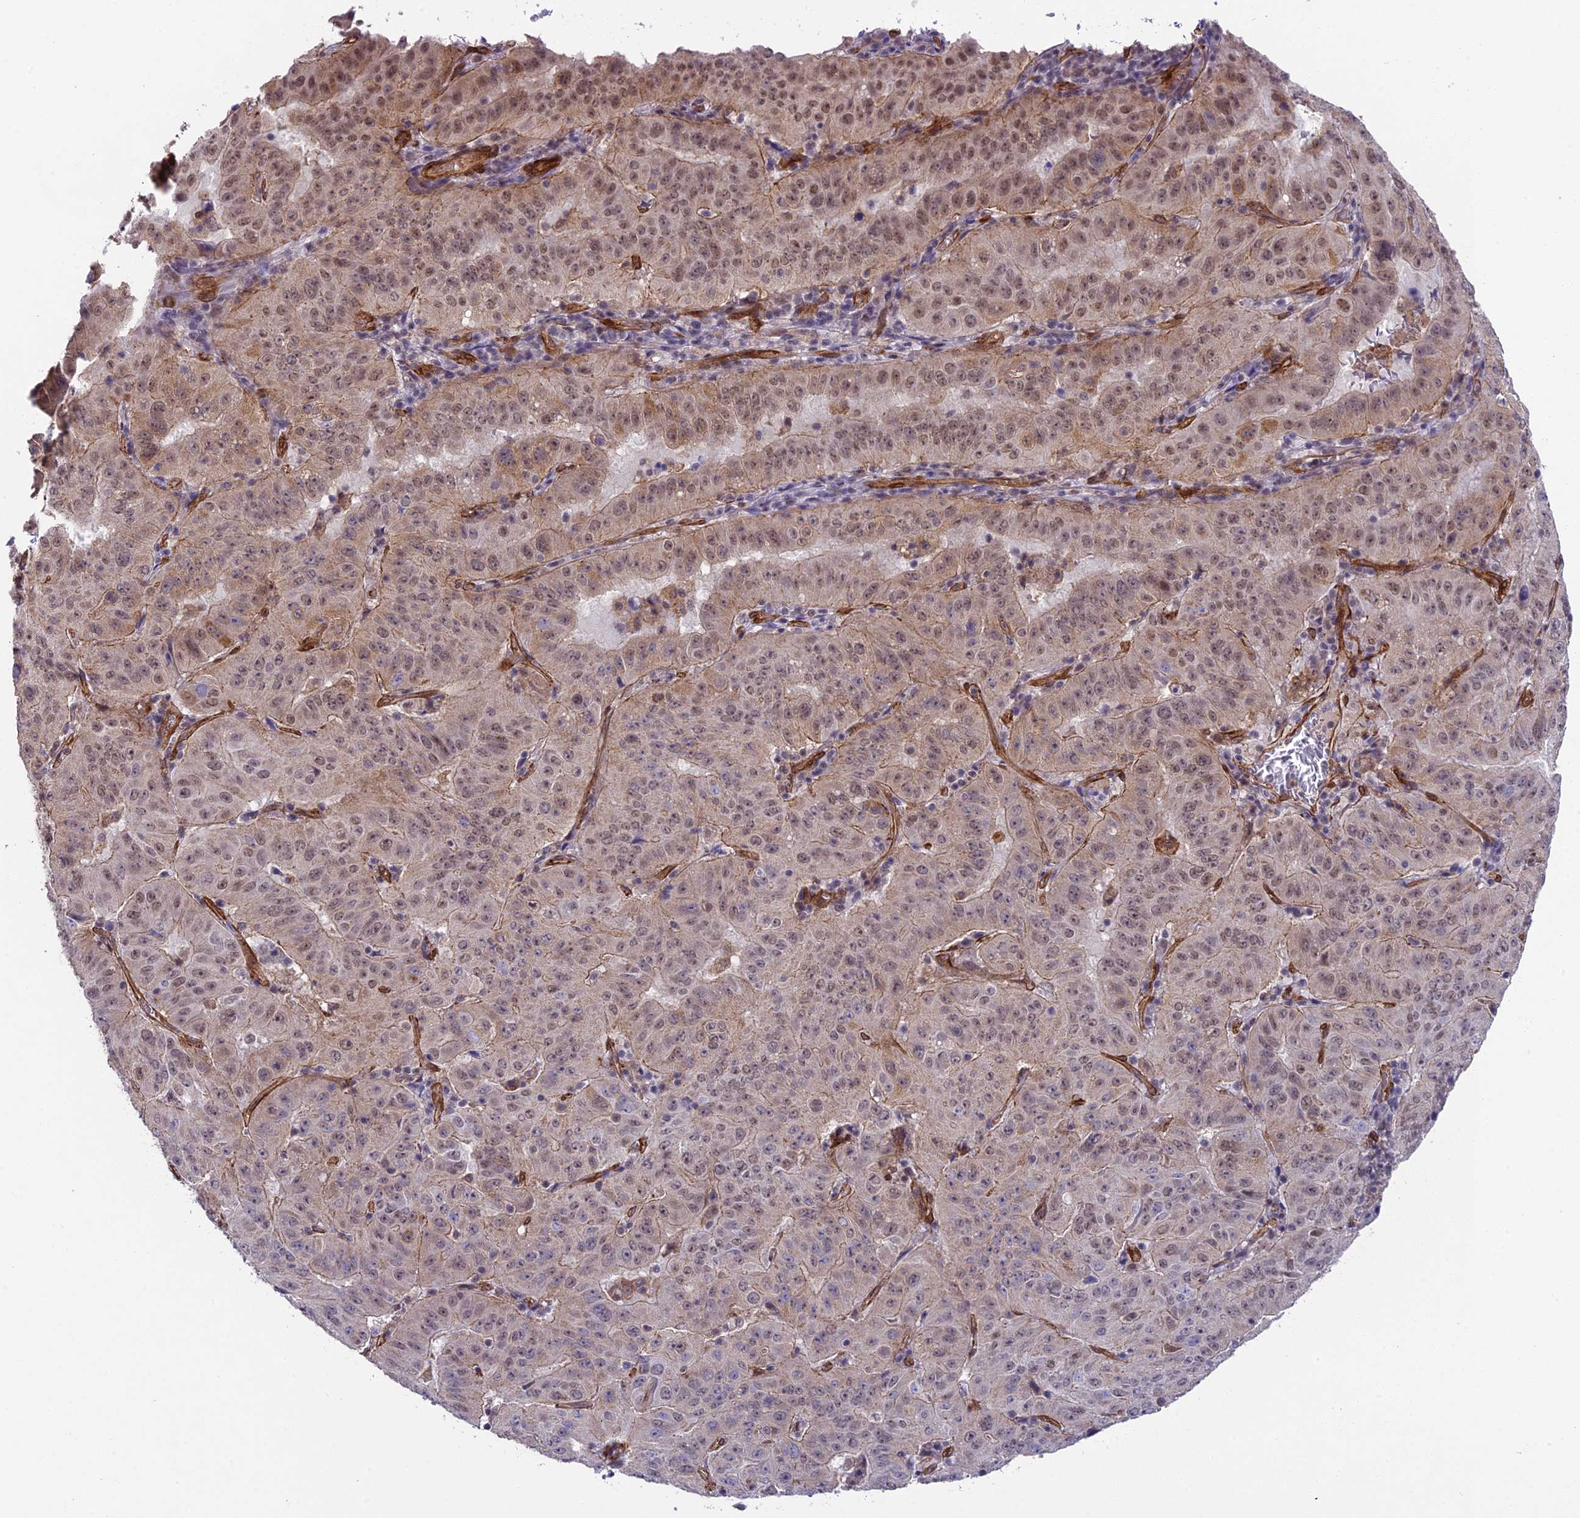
{"staining": {"intensity": "weak", "quantity": "25%-75%", "location": "cytoplasmic/membranous,nuclear"}, "tissue": "pancreatic cancer", "cell_type": "Tumor cells", "image_type": "cancer", "snomed": [{"axis": "morphology", "description": "Adenocarcinoma, NOS"}, {"axis": "topography", "description": "Pancreas"}], "caption": "There is low levels of weak cytoplasmic/membranous and nuclear staining in tumor cells of pancreatic cancer (adenocarcinoma), as demonstrated by immunohistochemical staining (brown color).", "gene": "TNS1", "patient": {"sex": "male", "age": 63}}